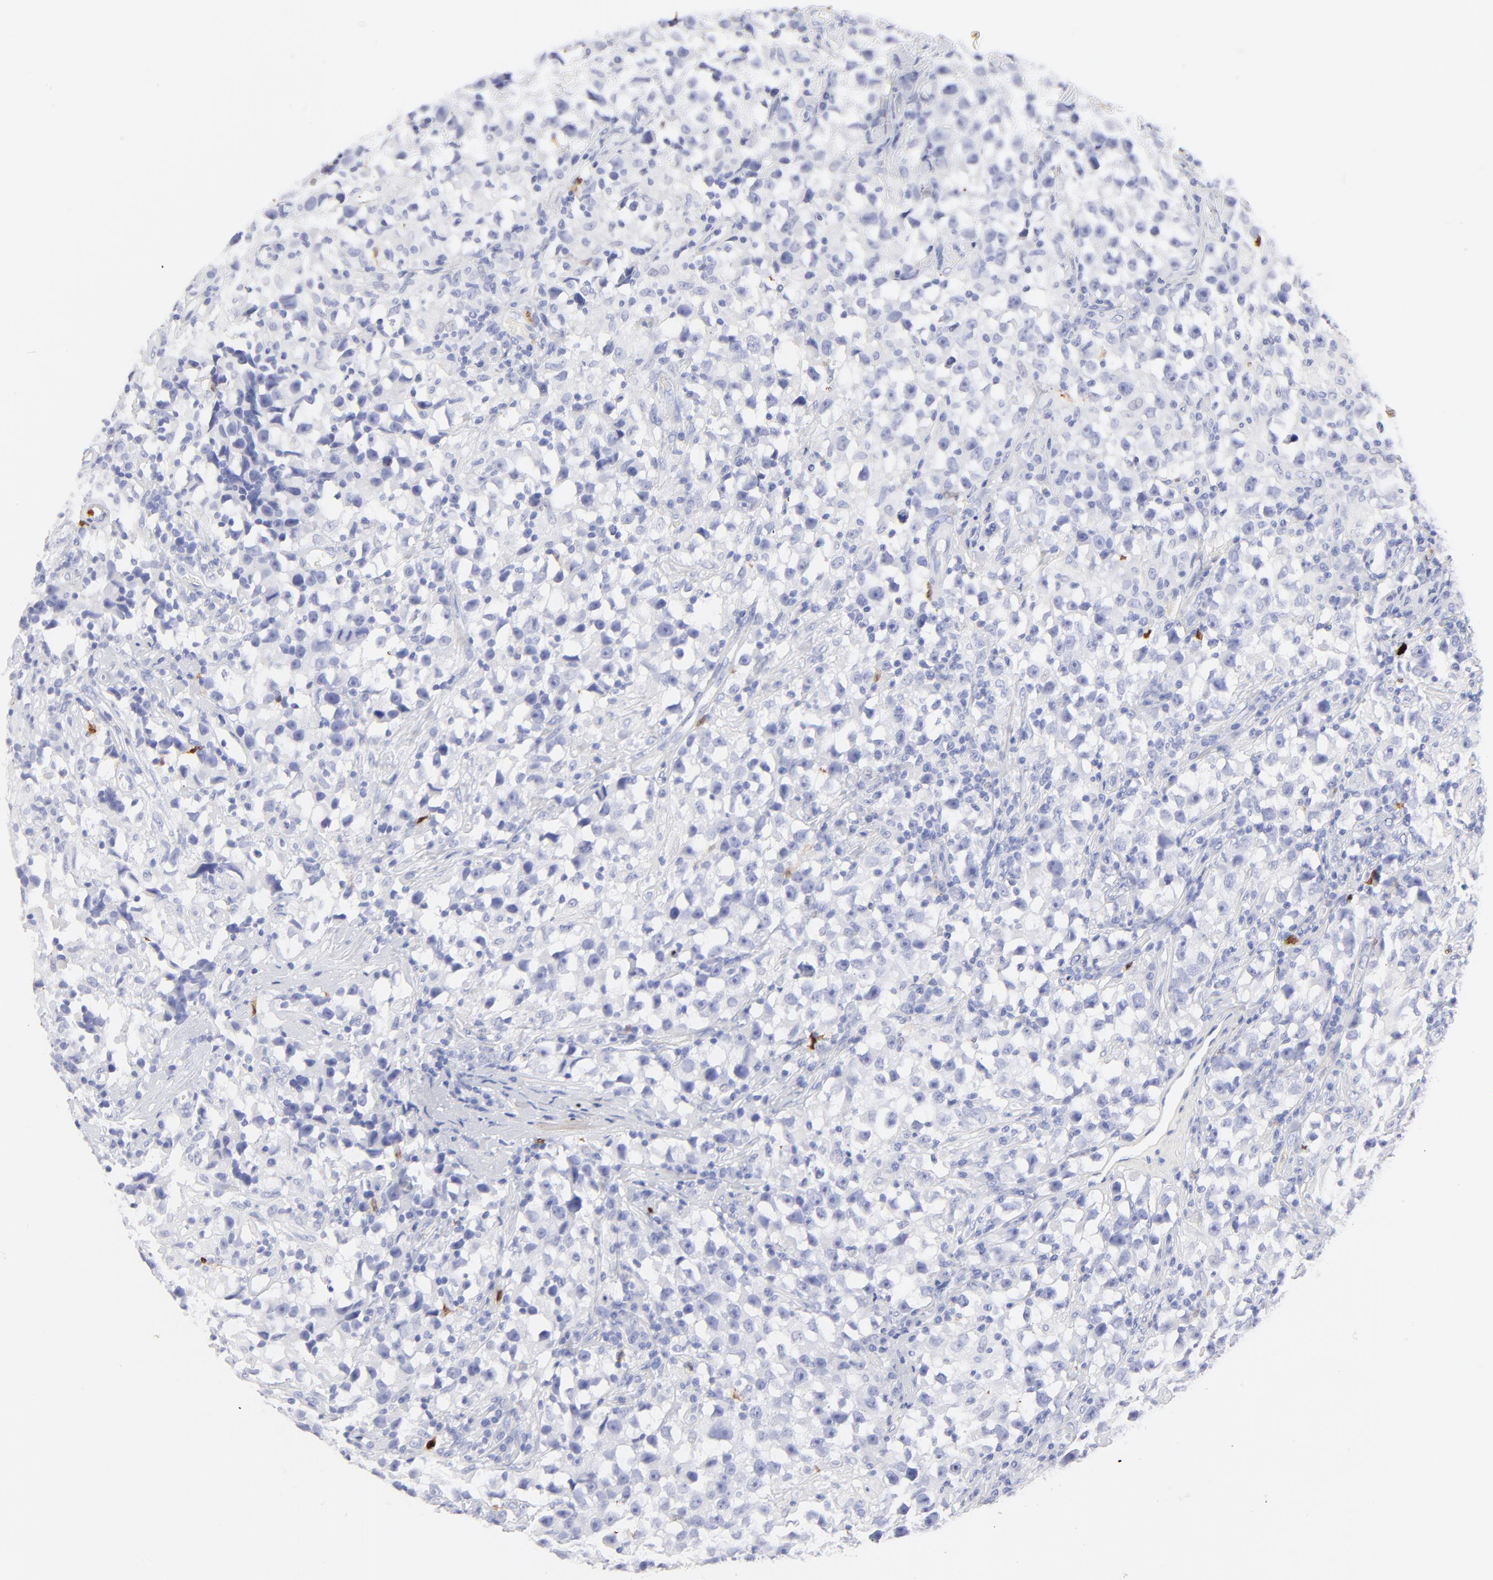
{"staining": {"intensity": "negative", "quantity": "none", "location": "none"}, "tissue": "testis cancer", "cell_type": "Tumor cells", "image_type": "cancer", "snomed": [{"axis": "morphology", "description": "Seminoma, NOS"}, {"axis": "topography", "description": "Testis"}], "caption": "High power microscopy photomicrograph of an immunohistochemistry (IHC) micrograph of seminoma (testis), revealing no significant expression in tumor cells.", "gene": "S100A12", "patient": {"sex": "male", "age": 33}}